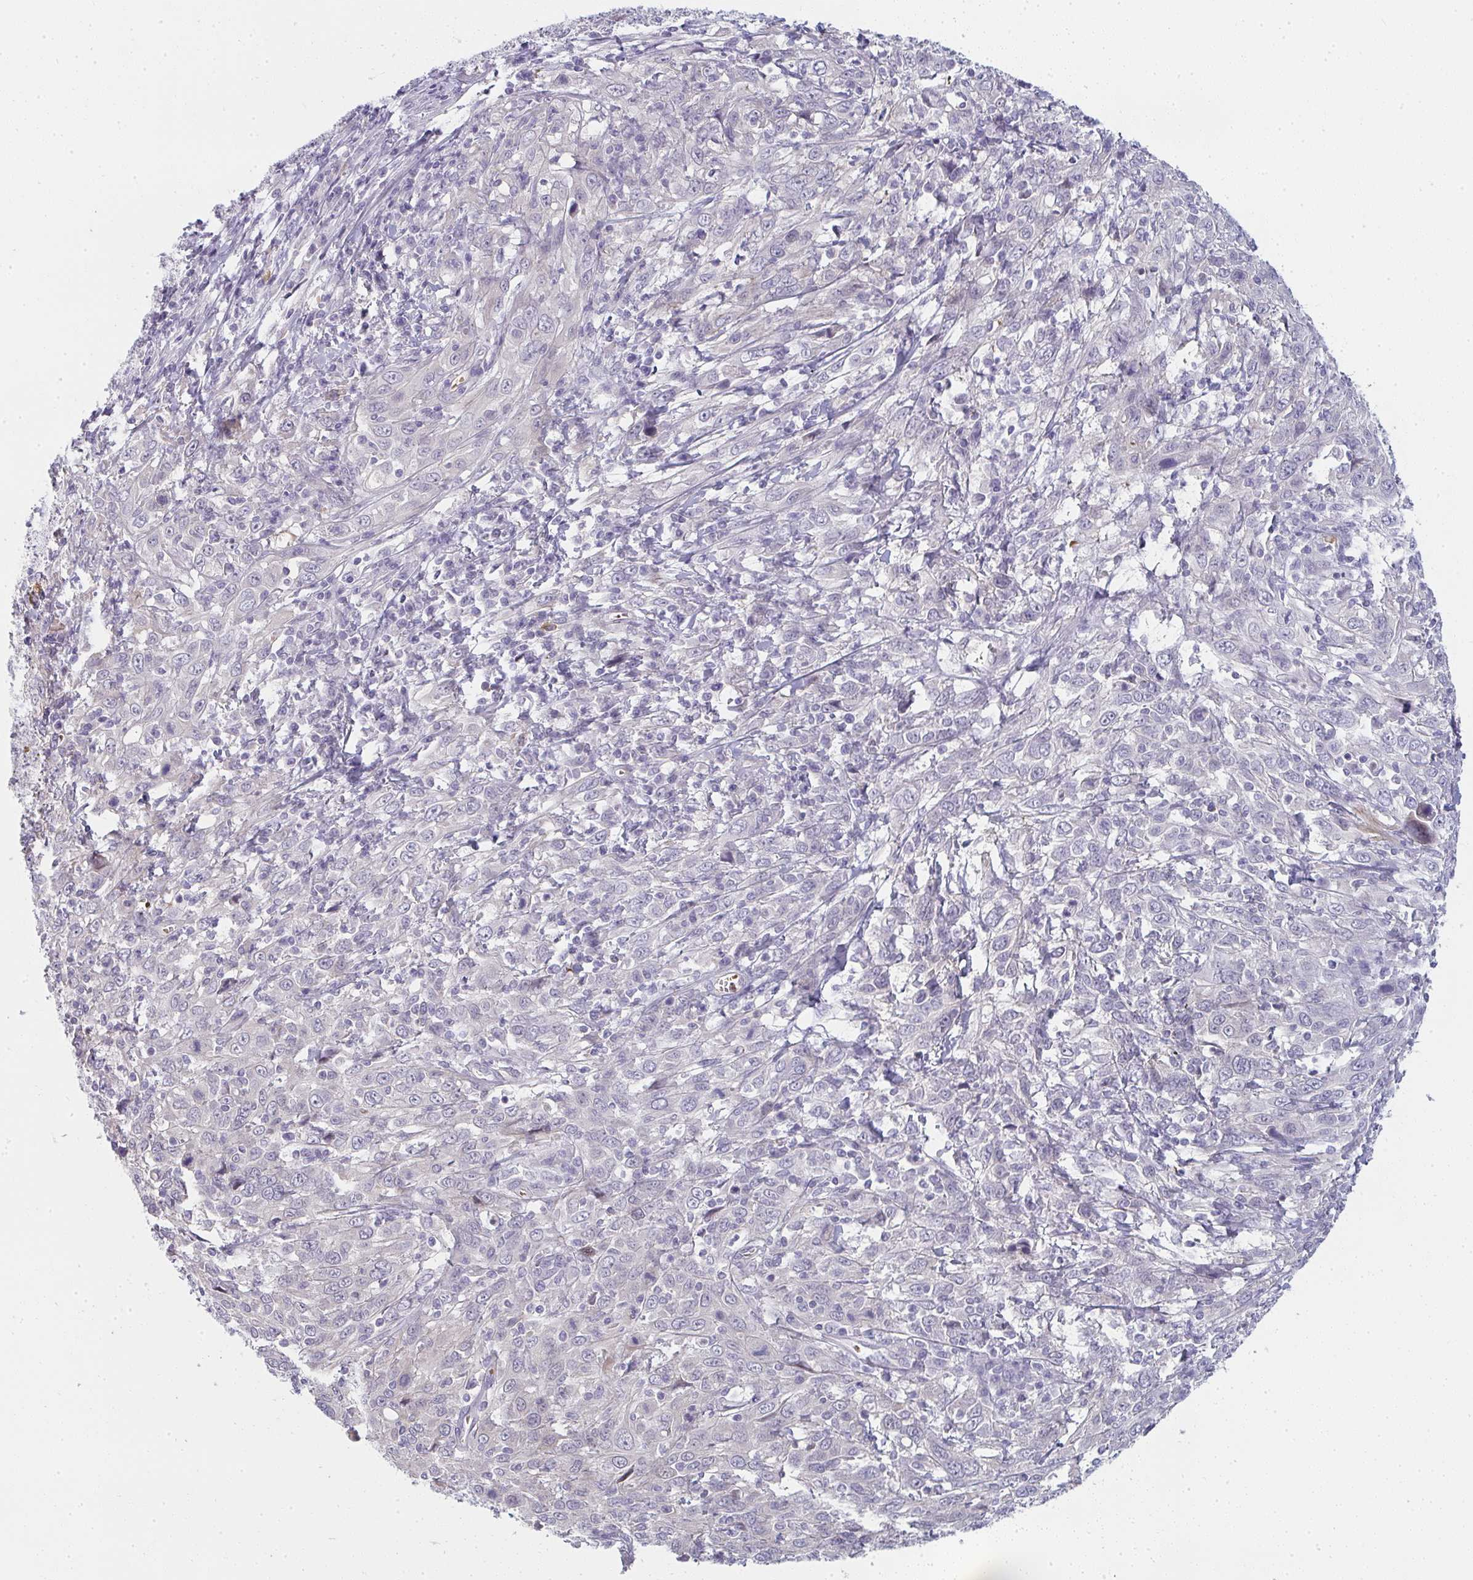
{"staining": {"intensity": "negative", "quantity": "none", "location": "none"}, "tissue": "cervical cancer", "cell_type": "Tumor cells", "image_type": "cancer", "snomed": [{"axis": "morphology", "description": "Squamous cell carcinoma, NOS"}, {"axis": "topography", "description": "Cervix"}], "caption": "This is an IHC image of human cervical squamous cell carcinoma. There is no staining in tumor cells.", "gene": "SHB", "patient": {"sex": "female", "age": 46}}